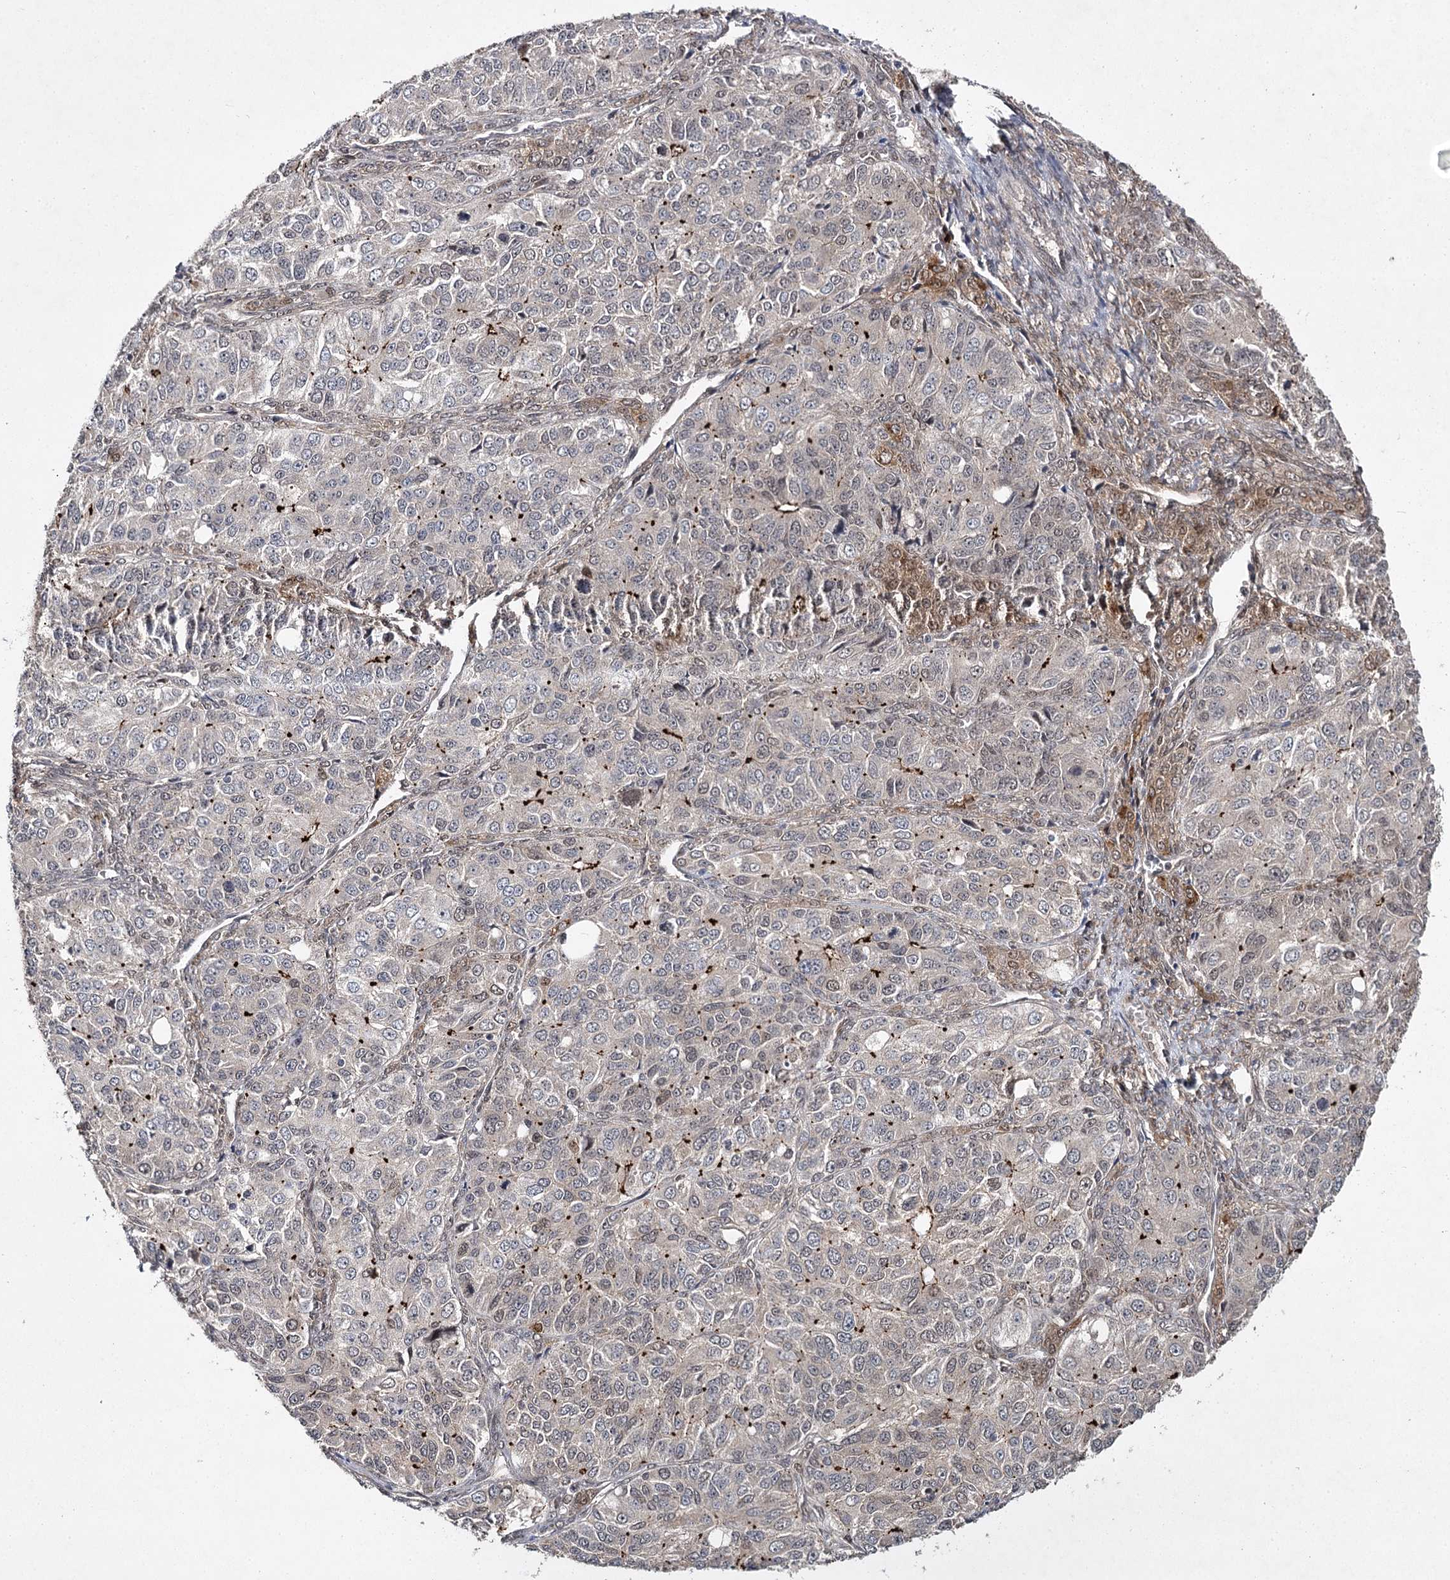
{"staining": {"intensity": "weak", "quantity": "<25%", "location": "nuclear"}, "tissue": "ovarian cancer", "cell_type": "Tumor cells", "image_type": "cancer", "snomed": [{"axis": "morphology", "description": "Carcinoma, endometroid"}, {"axis": "topography", "description": "Ovary"}], "caption": "IHC image of neoplastic tissue: human endometroid carcinoma (ovarian) stained with DAB reveals no significant protein staining in tumor cells.", "gene": "DCUN1D4", "patient": {"sex": "female", "age": 51}}